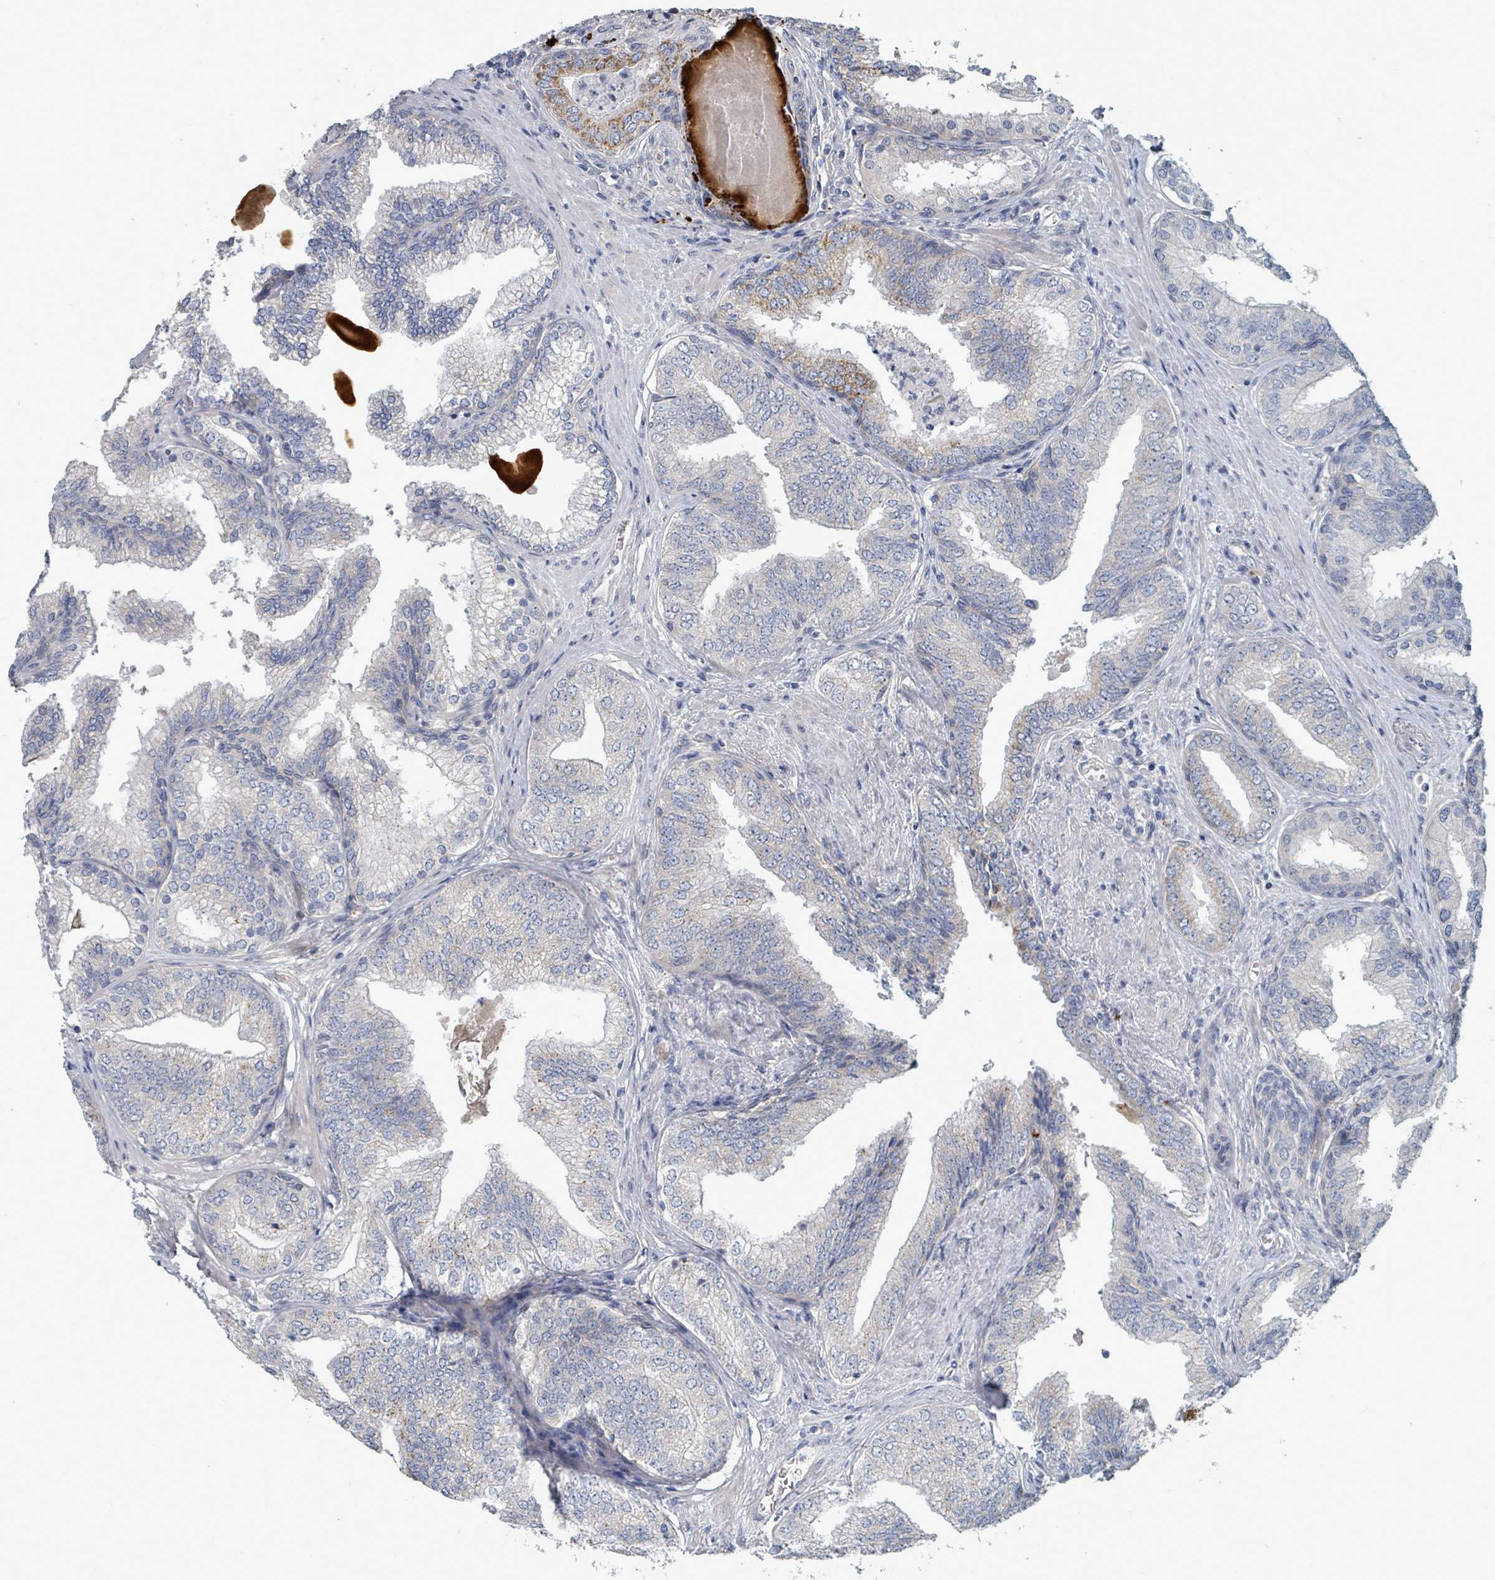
{"staining": {"intensity": "negative", "quantity": "none", "location": "none"}, "tissue": "prostate cancer", "cell_type": "Tumor cells", "image_type": "cancer", "snomed": [{"axis": "morphology", "description": "Adenocarcinoma, High grade"}, {"axis": "topography", "description": "Prostate"}], "caption": "Tumor cells are negative for brown protein staining in high-grade adenocarcinoma (prostate).", "gene": "TRDMT1", "patient": {"sex": "male", "age": 63}}